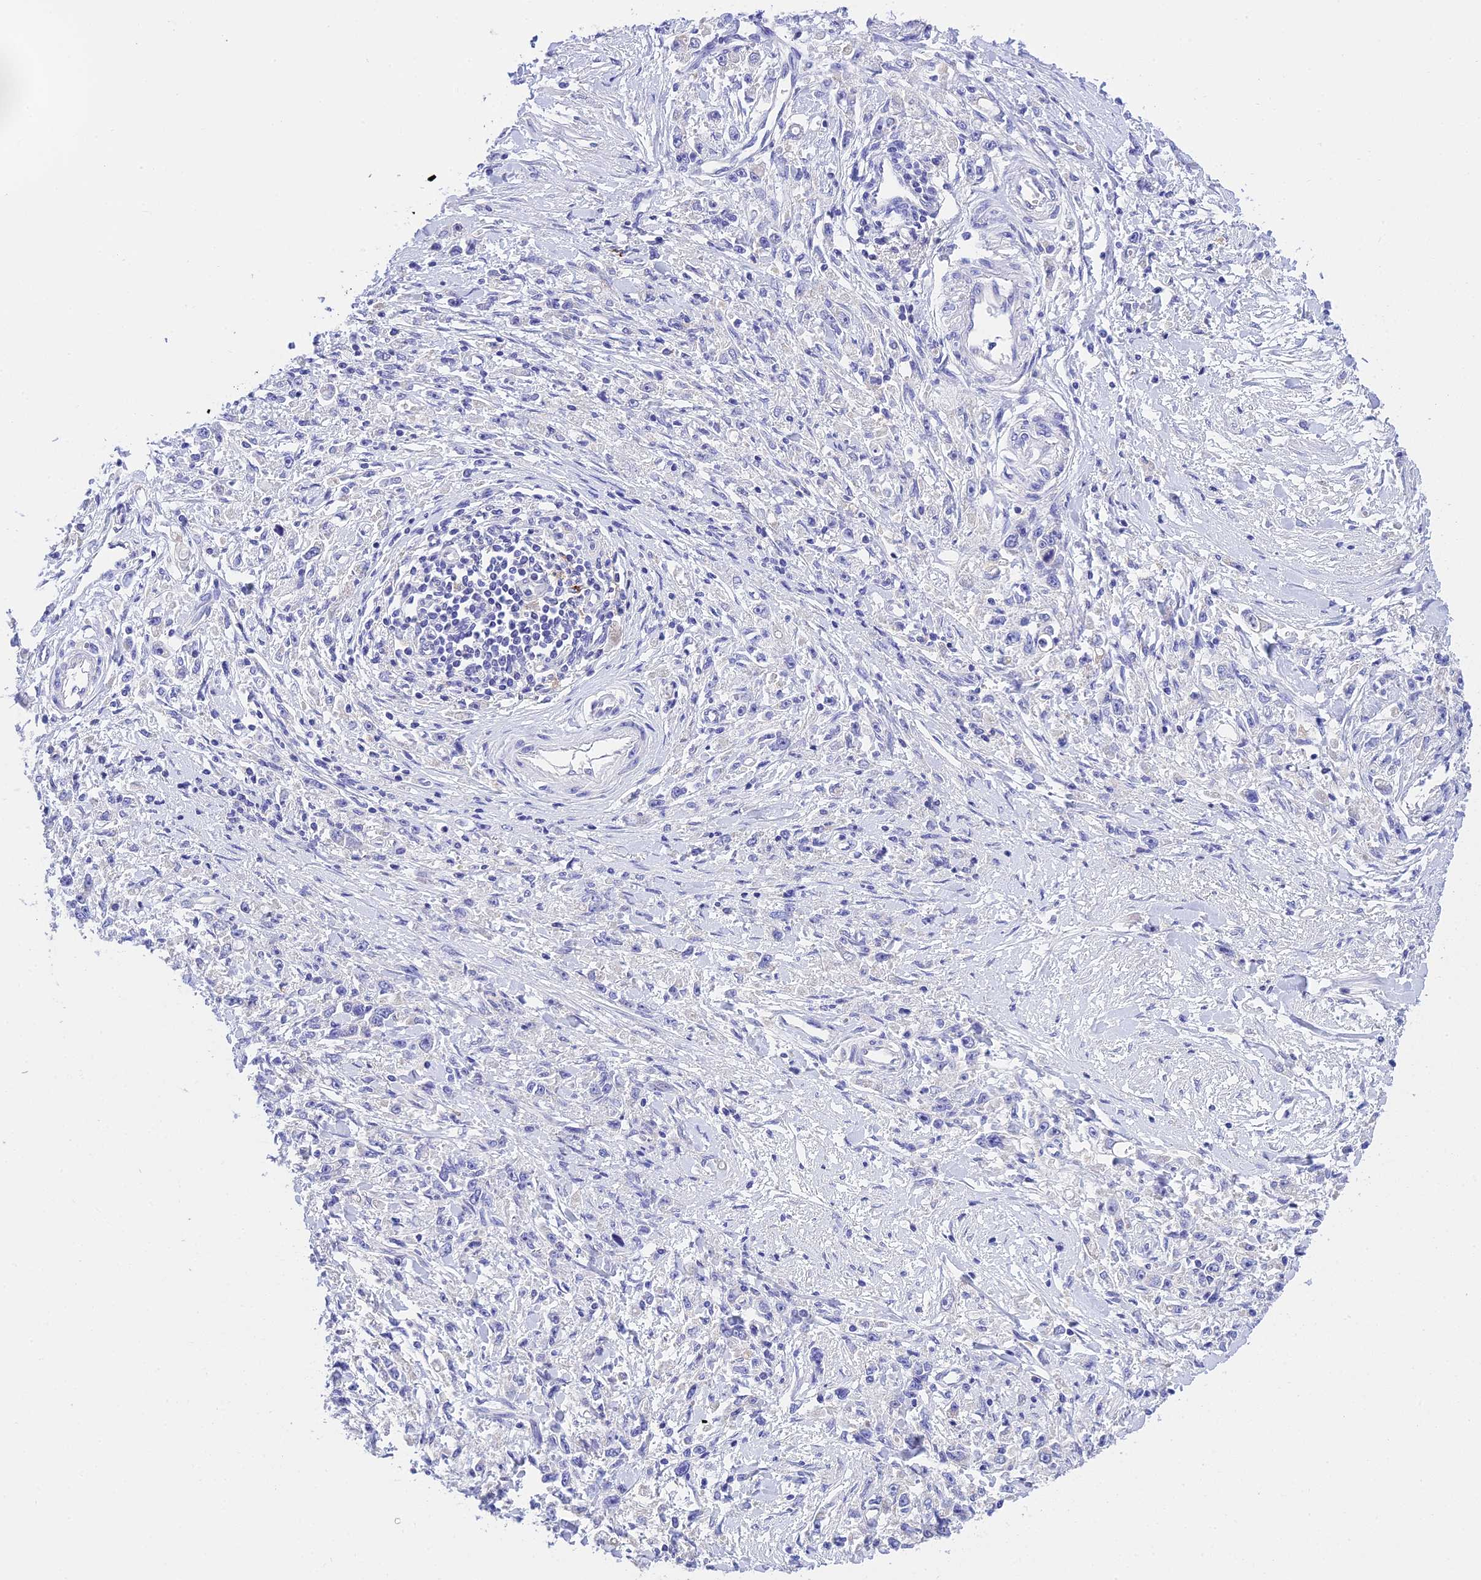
{"staining": {"intensity": "negative", "quantity": "none", "location": "none"}, "tissue": "stomach cancer", "cell_type": "Tumor cells", "image_type": "cancer", "snomed": [{"axis": "morphology", "description": "Adenocarcinoma, NOS"}, {"axis": "topography", "description": "Stomach"}], "caption": "This is an immunohistochemistry (IHC) micrograph of stomach cancer. There is no staining in tumor cells.", "gene": "MS4A5", "patient": {"sex": "female", "age": 59}}